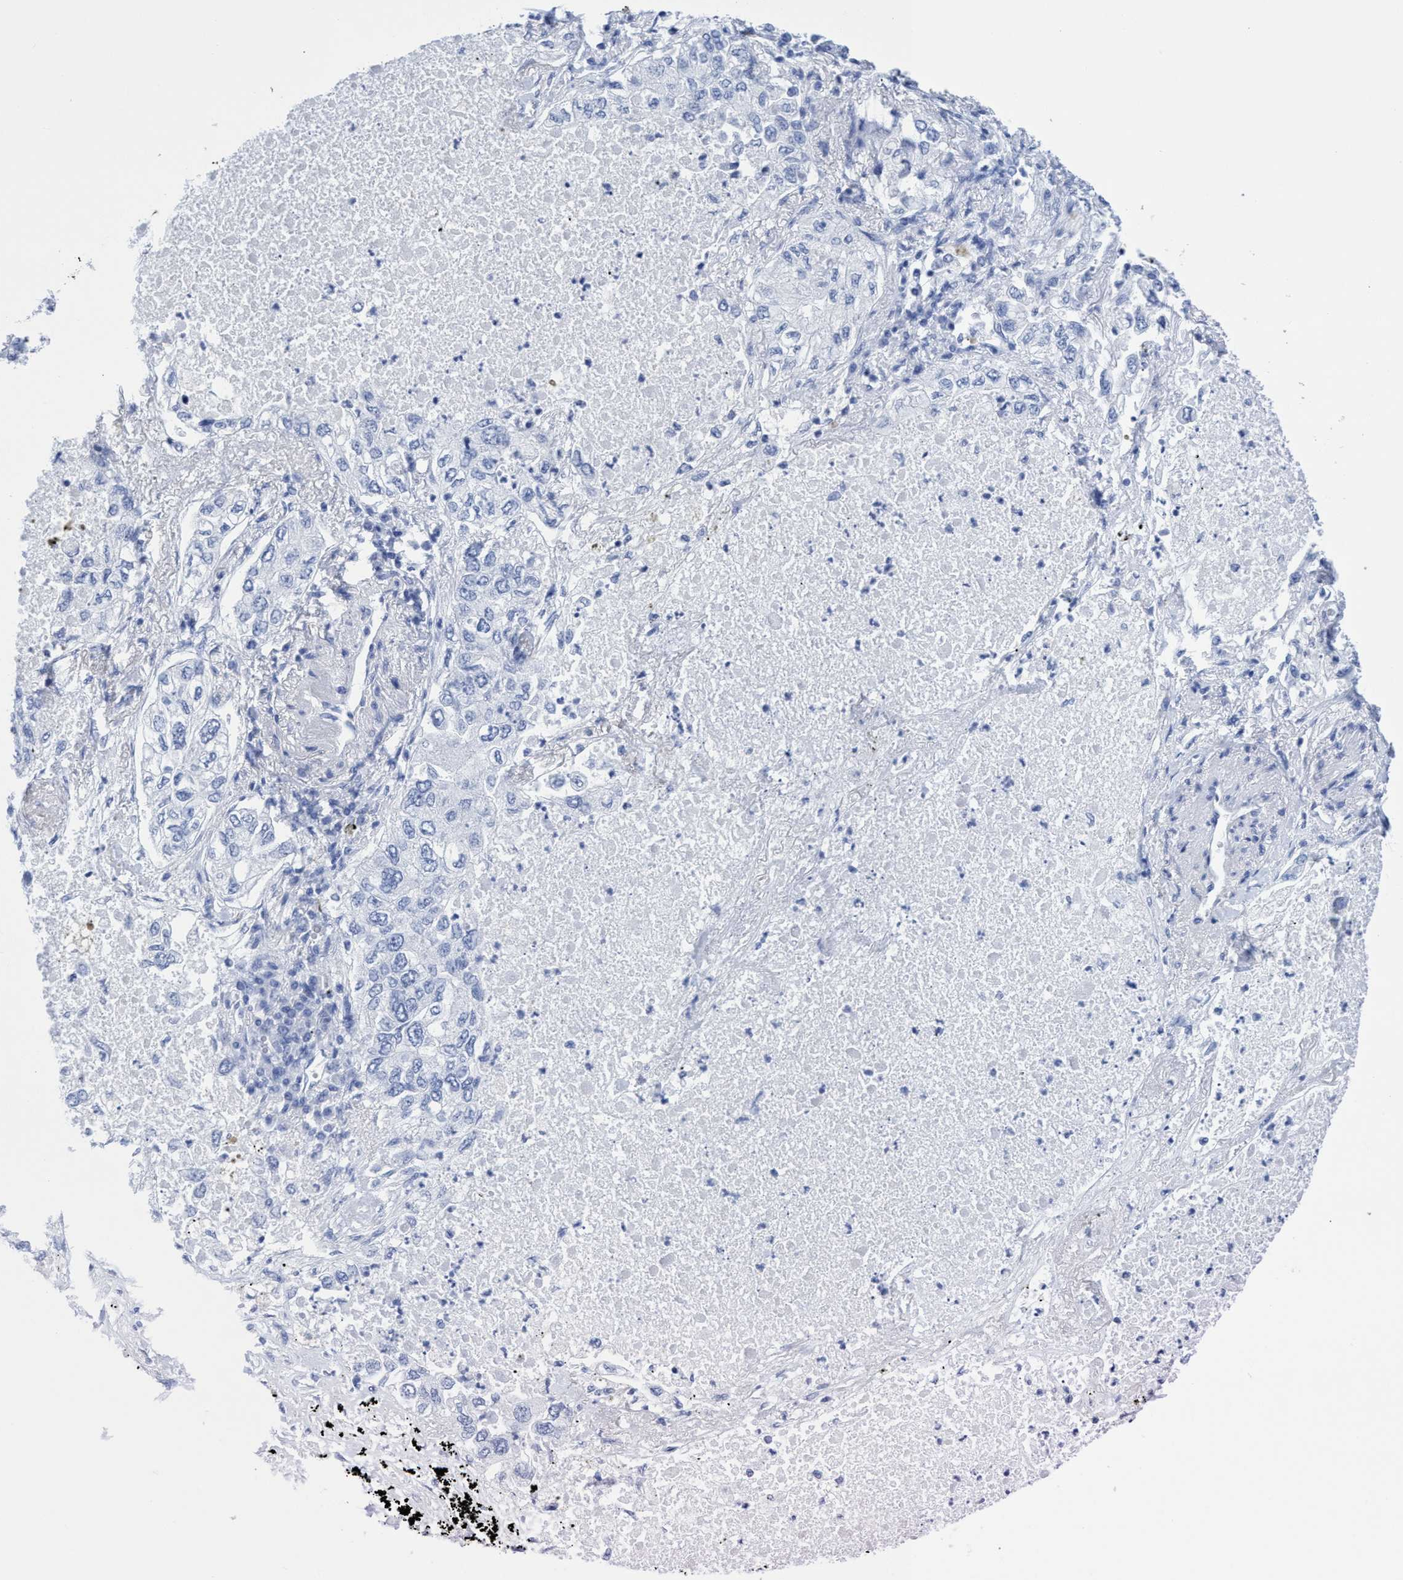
{"staining": {"intensity": "negative", "quantity": "none", "location": "none"}, "tissue": "lung cancer", "cell_type": "Tumor cells", "image_type": "cancer", "snomed": [{"axis": "morphology", "description": "Inflammation, NOS"}, {"axis": "morphology", "description": "Adenocarcinoma, NOS"}, {"axis": "topography", "description": "Lung"}], "caption": "This is an IHC photomicrograph of adenocarcinoma (lung). There is no staining in tumor cells.", "gene": "INSL6", "patient": {"sex": "male", "age": 63}}